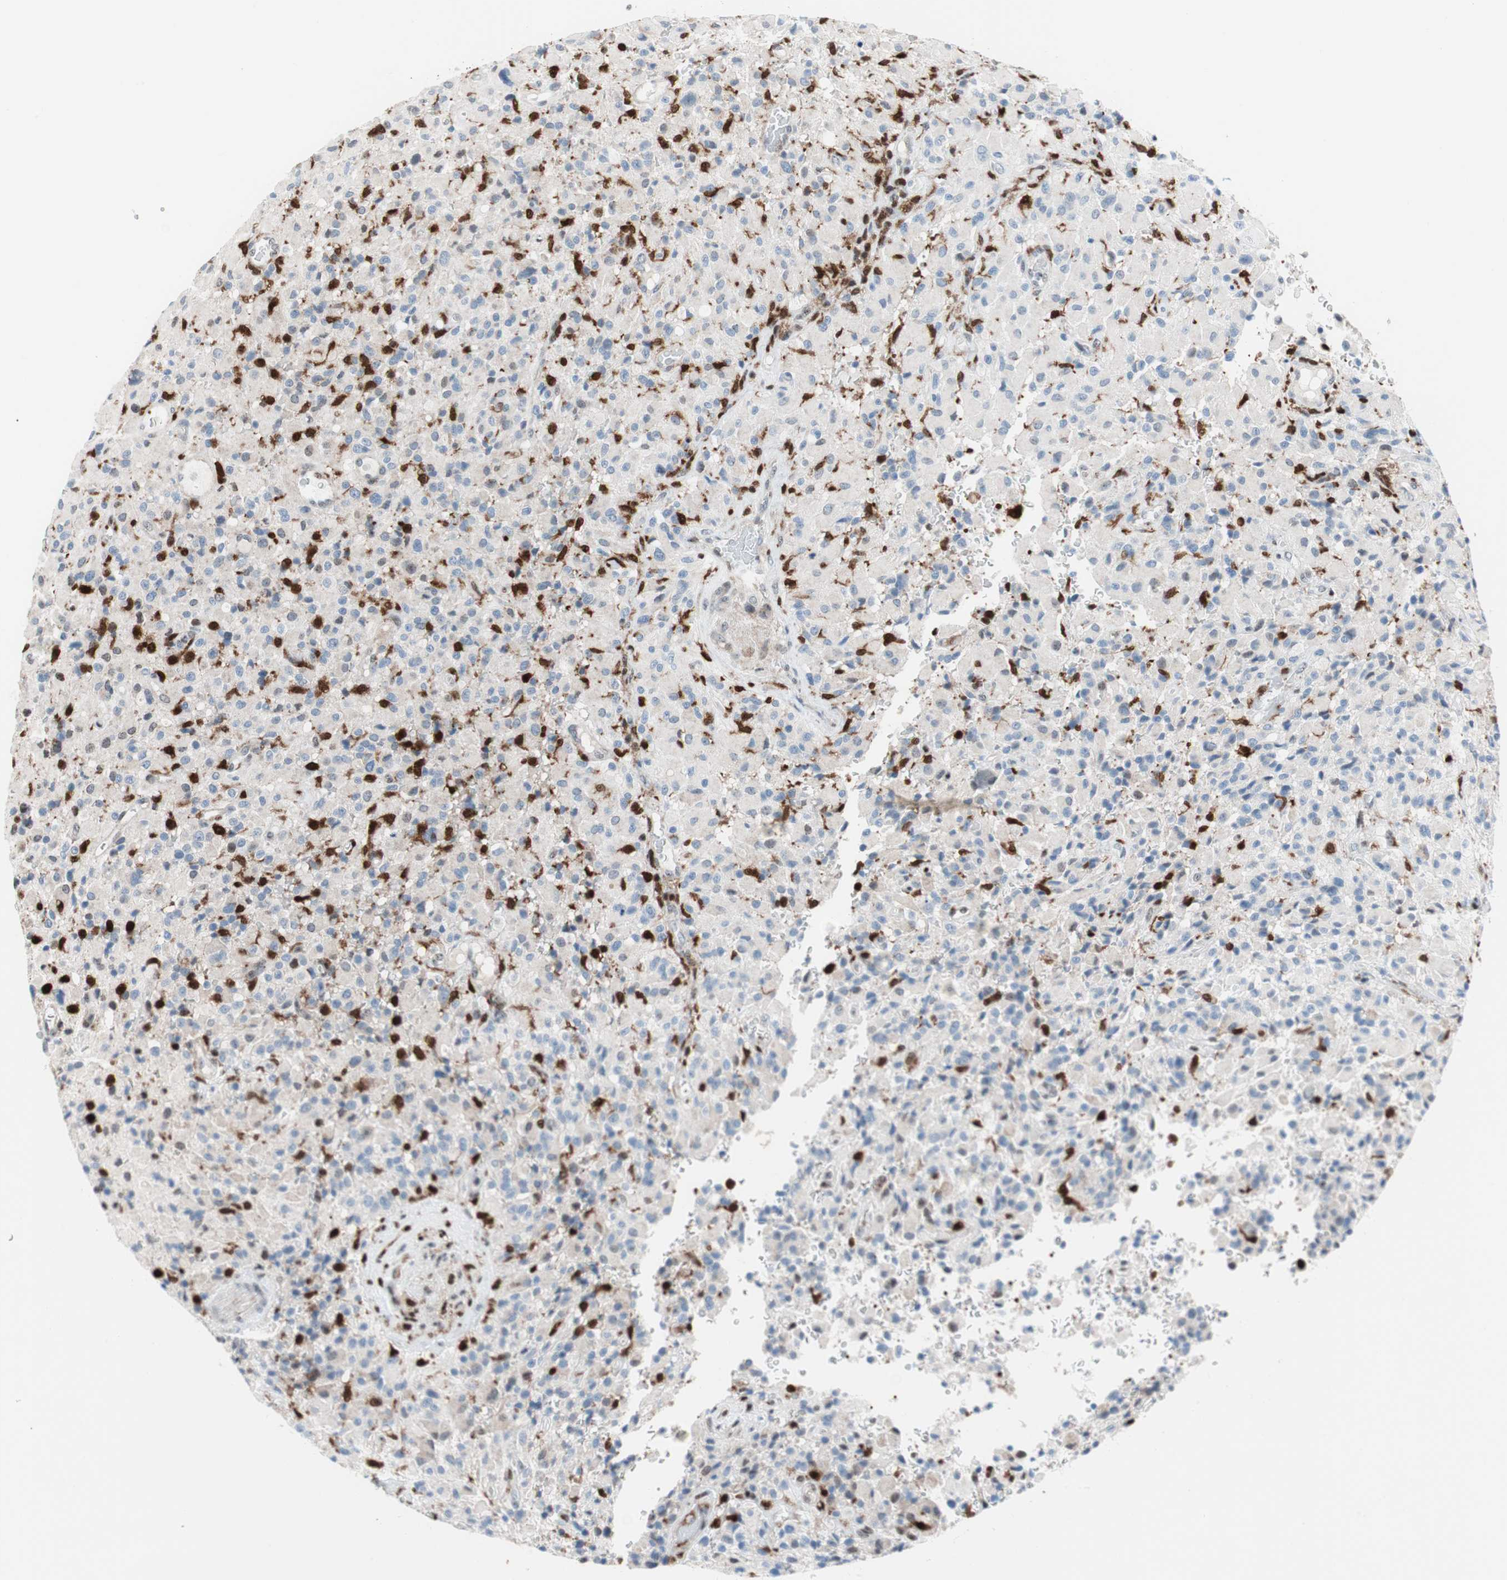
{"staining": {"intensity": "negative", "quantity": "none", "location": "none"}, "tissue": "glioma", "cell_type": "Tumor cells", "image_type": "cancer", "snomed": [{"axis": "morphology", "description": "Glioma, malignant, High grade"}, {"axis": "topography", "description": "Brain"}], "caption": "An IHC histopathology image of glioma is shown. There is no staining in tumor cells of glioma.", "gene": "RGS10", "patient": {"sex": "male", "age": 71}}